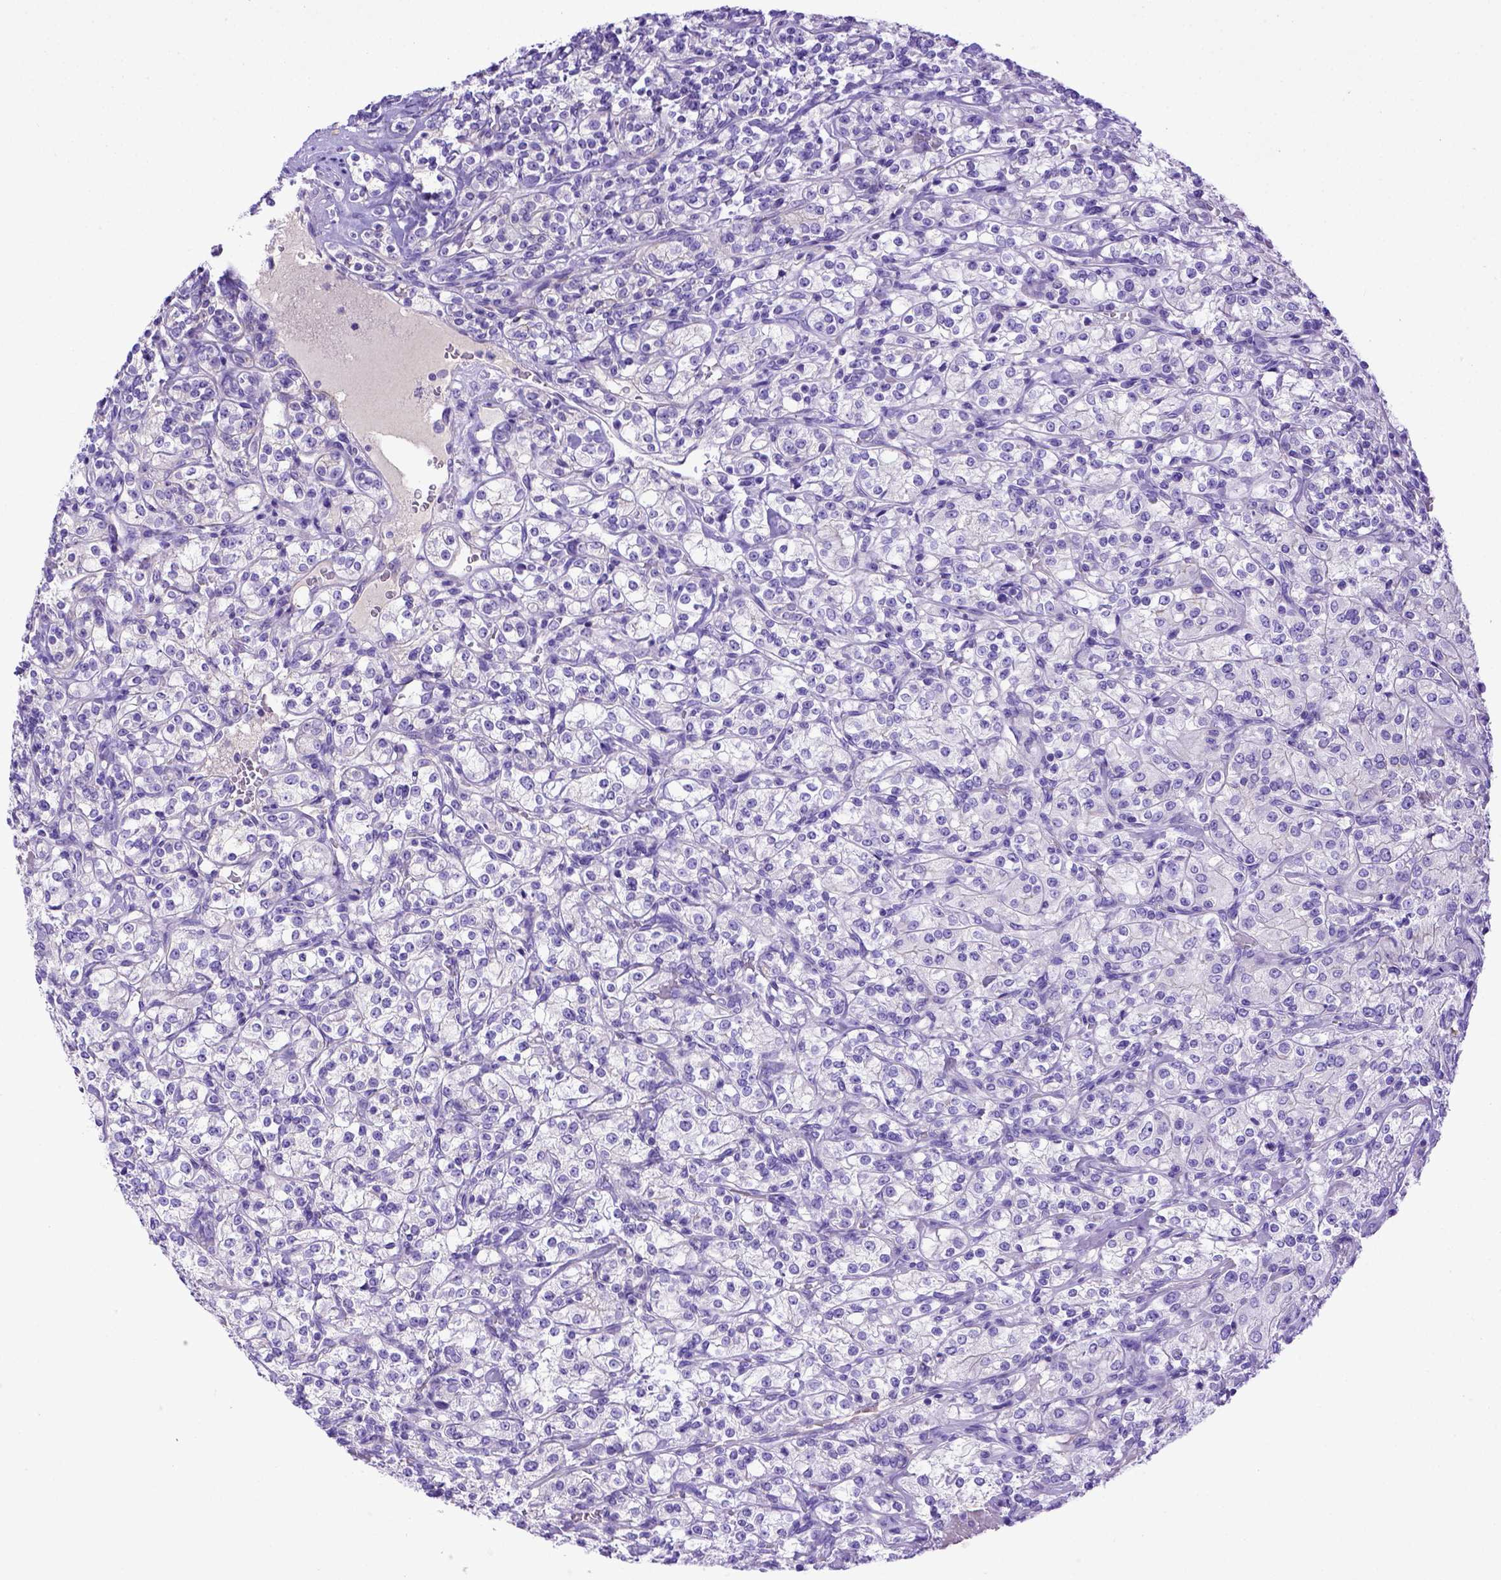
{"staining": {"intensity": "negative", "quantity": "none", "location": "none"}, "tissue": "renal cancer", "cell_type": "Tumor cells", "image_type": "cancer", "snomed": [{"axis": "morphology", "description": "Adenocarcinoma, NOS"}, {"axis": "topography", "description": "Kidney"}], "caption": "DAB immunohistochemical staining of adenocarcinoma (renal) reveals no significant staining in tumor cells.", "gene": "LRRC18", "patient": {"sex": "male", "age": 77}}